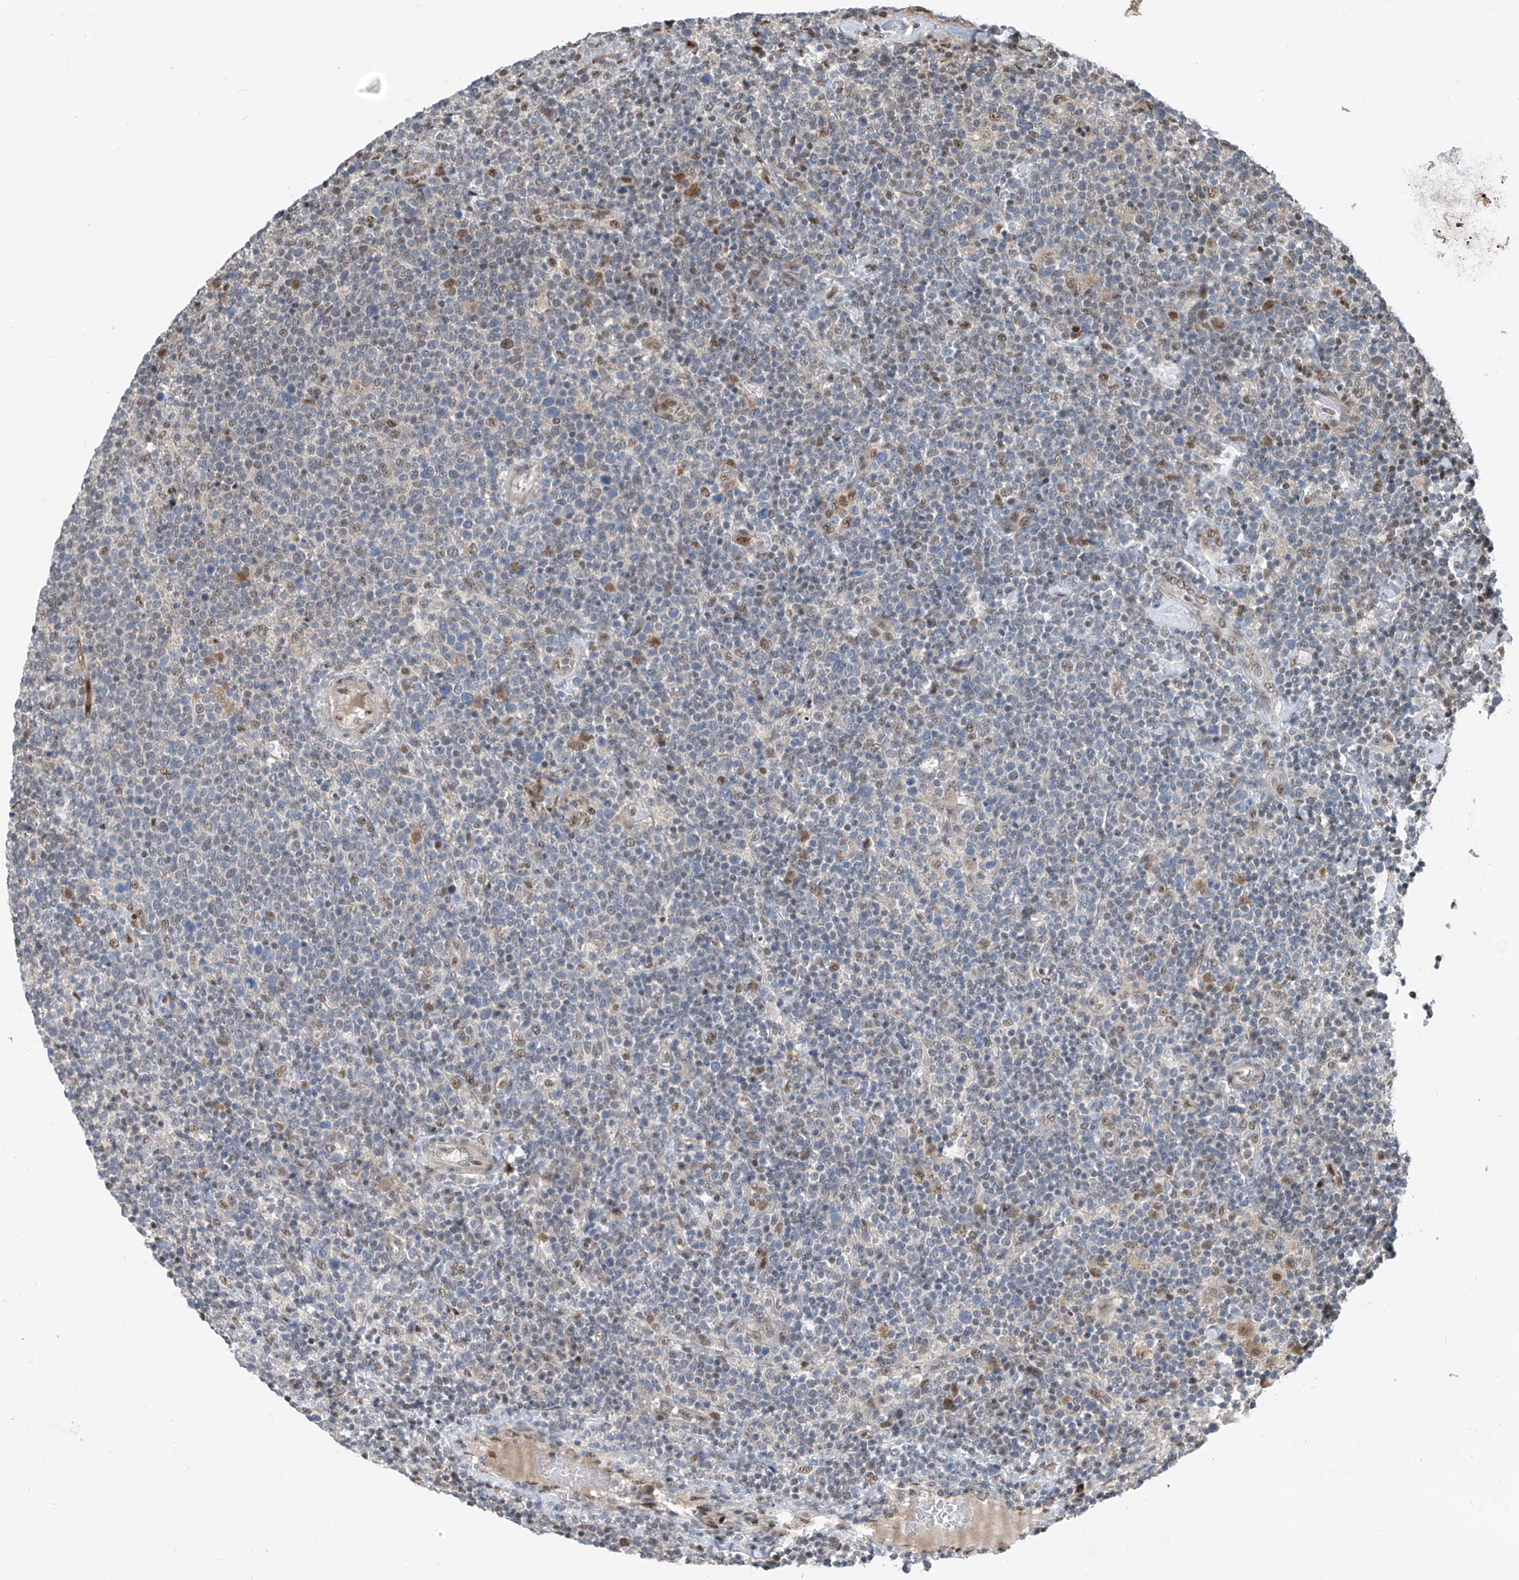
{"staining": {"intensity": "negative", "quantity": "none", "location": "none"}, "tissue": "lymphoma", "cell_type": "Tumor cells", "image_type": "cancer", "snomed": [{"axis": "morphology", "description": "Malignant lymphoma, non-Hodgkin's type, High grade"}, {"axis": "topography", "description": "Lymph node"}], "caption": "This micrograph is of lymphoma stained with immunohistochemistry (IHC) to label a protein in brown with the nuclei are counter-stained blue. There is no positivity in tumor cells.", "gene": "RBP7", "patient": {"sex": "male", "age": 61}}